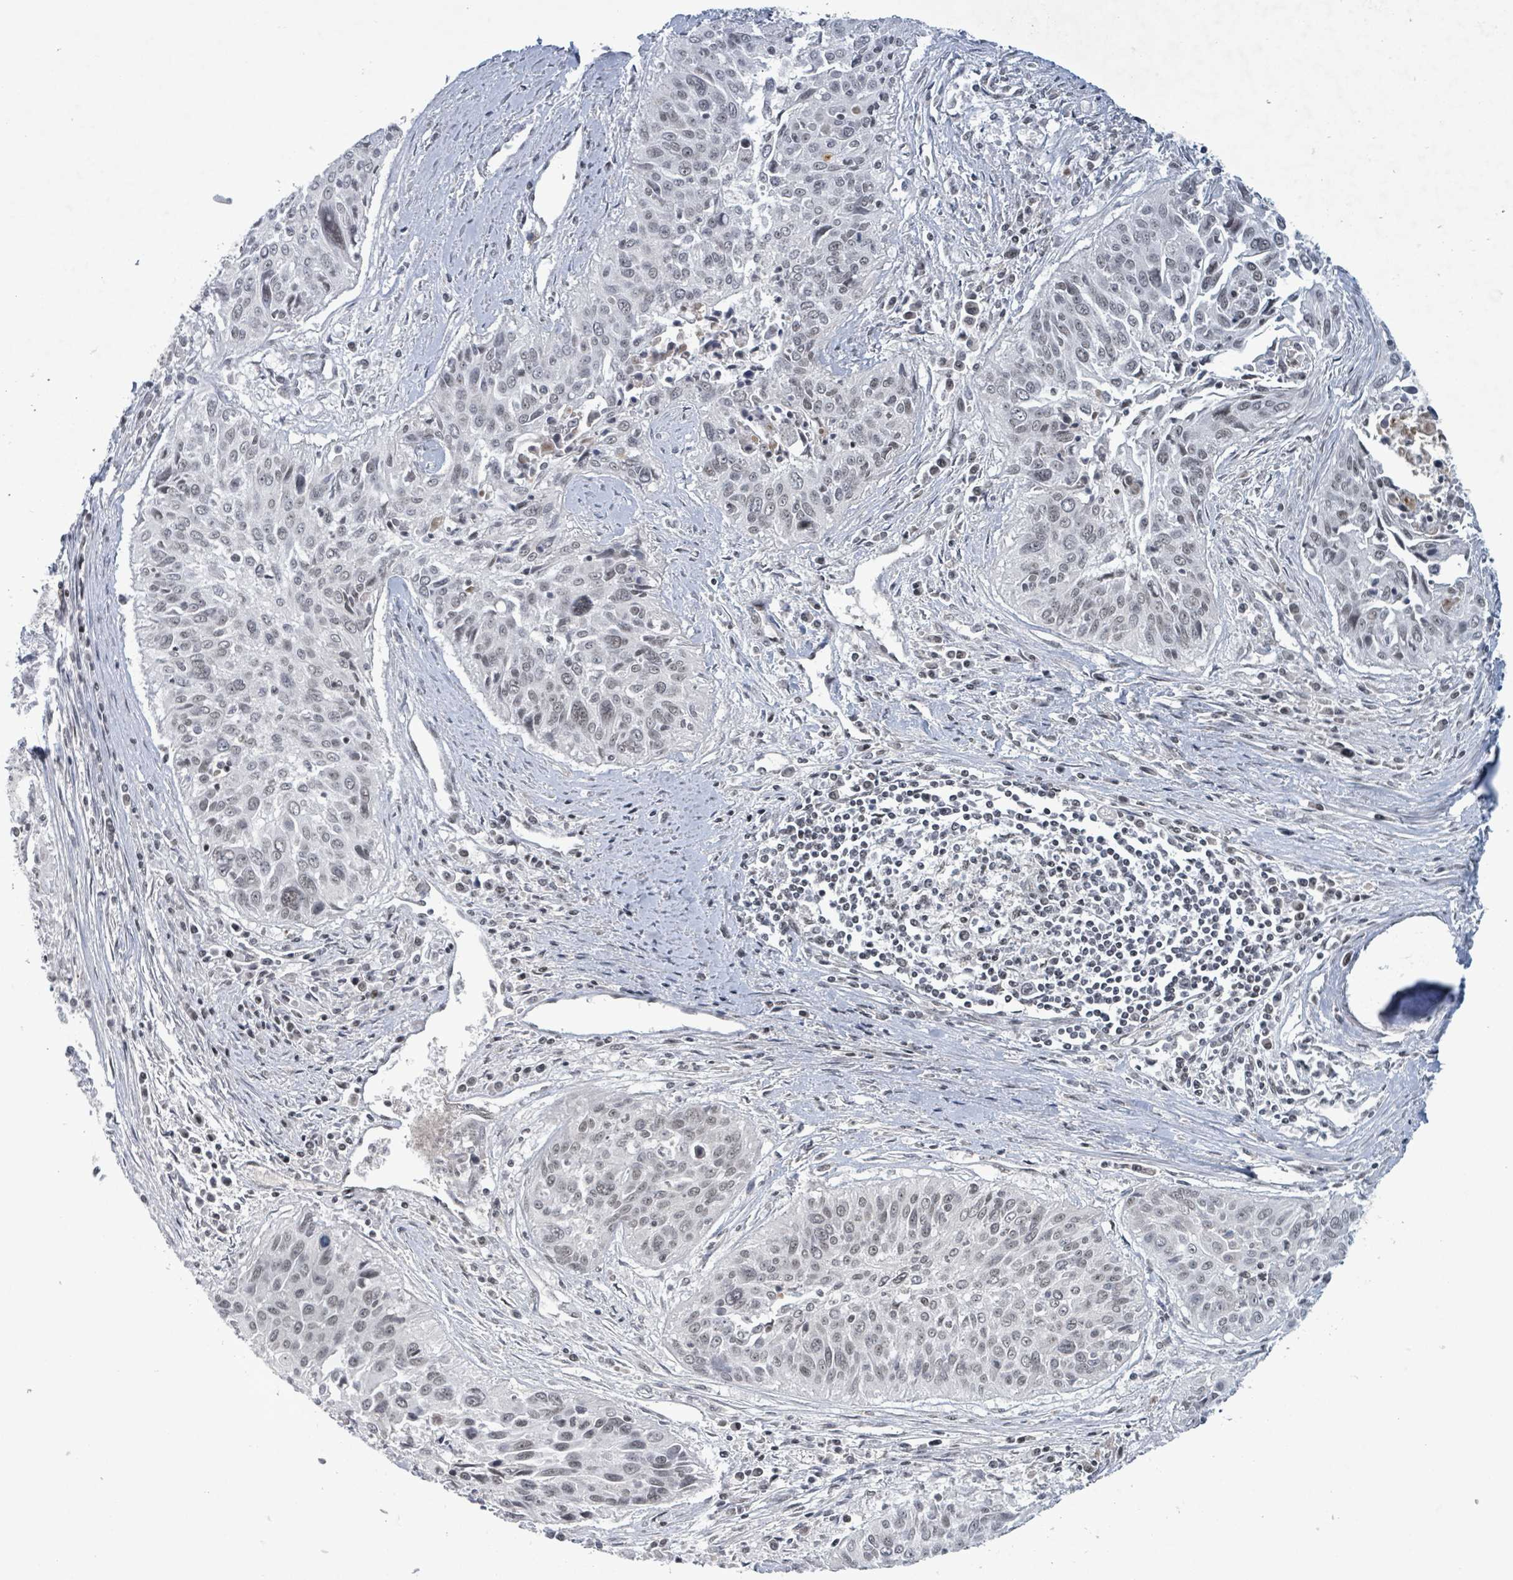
{"staining": {"intensity": "weak", "quantity": "<25%", "location": "nuclear"}, "tissue": "cervical cancer", "cell_type": "Tumor cells", "image_type": "cancer", "snomed": [{"axis": "morphology", "description": "Squamous cell carcinoma, NOS"}, {"axis": "topography", "description": "Cervix"}], "caption": "An IHC photomicrograph of cervical squamous cell carcinoma is shown. There is no staining in tumor cells of cervical squamous cell carcinoma.", "gene": "BANP", "patient": {"sex": "female", "age": 55}}